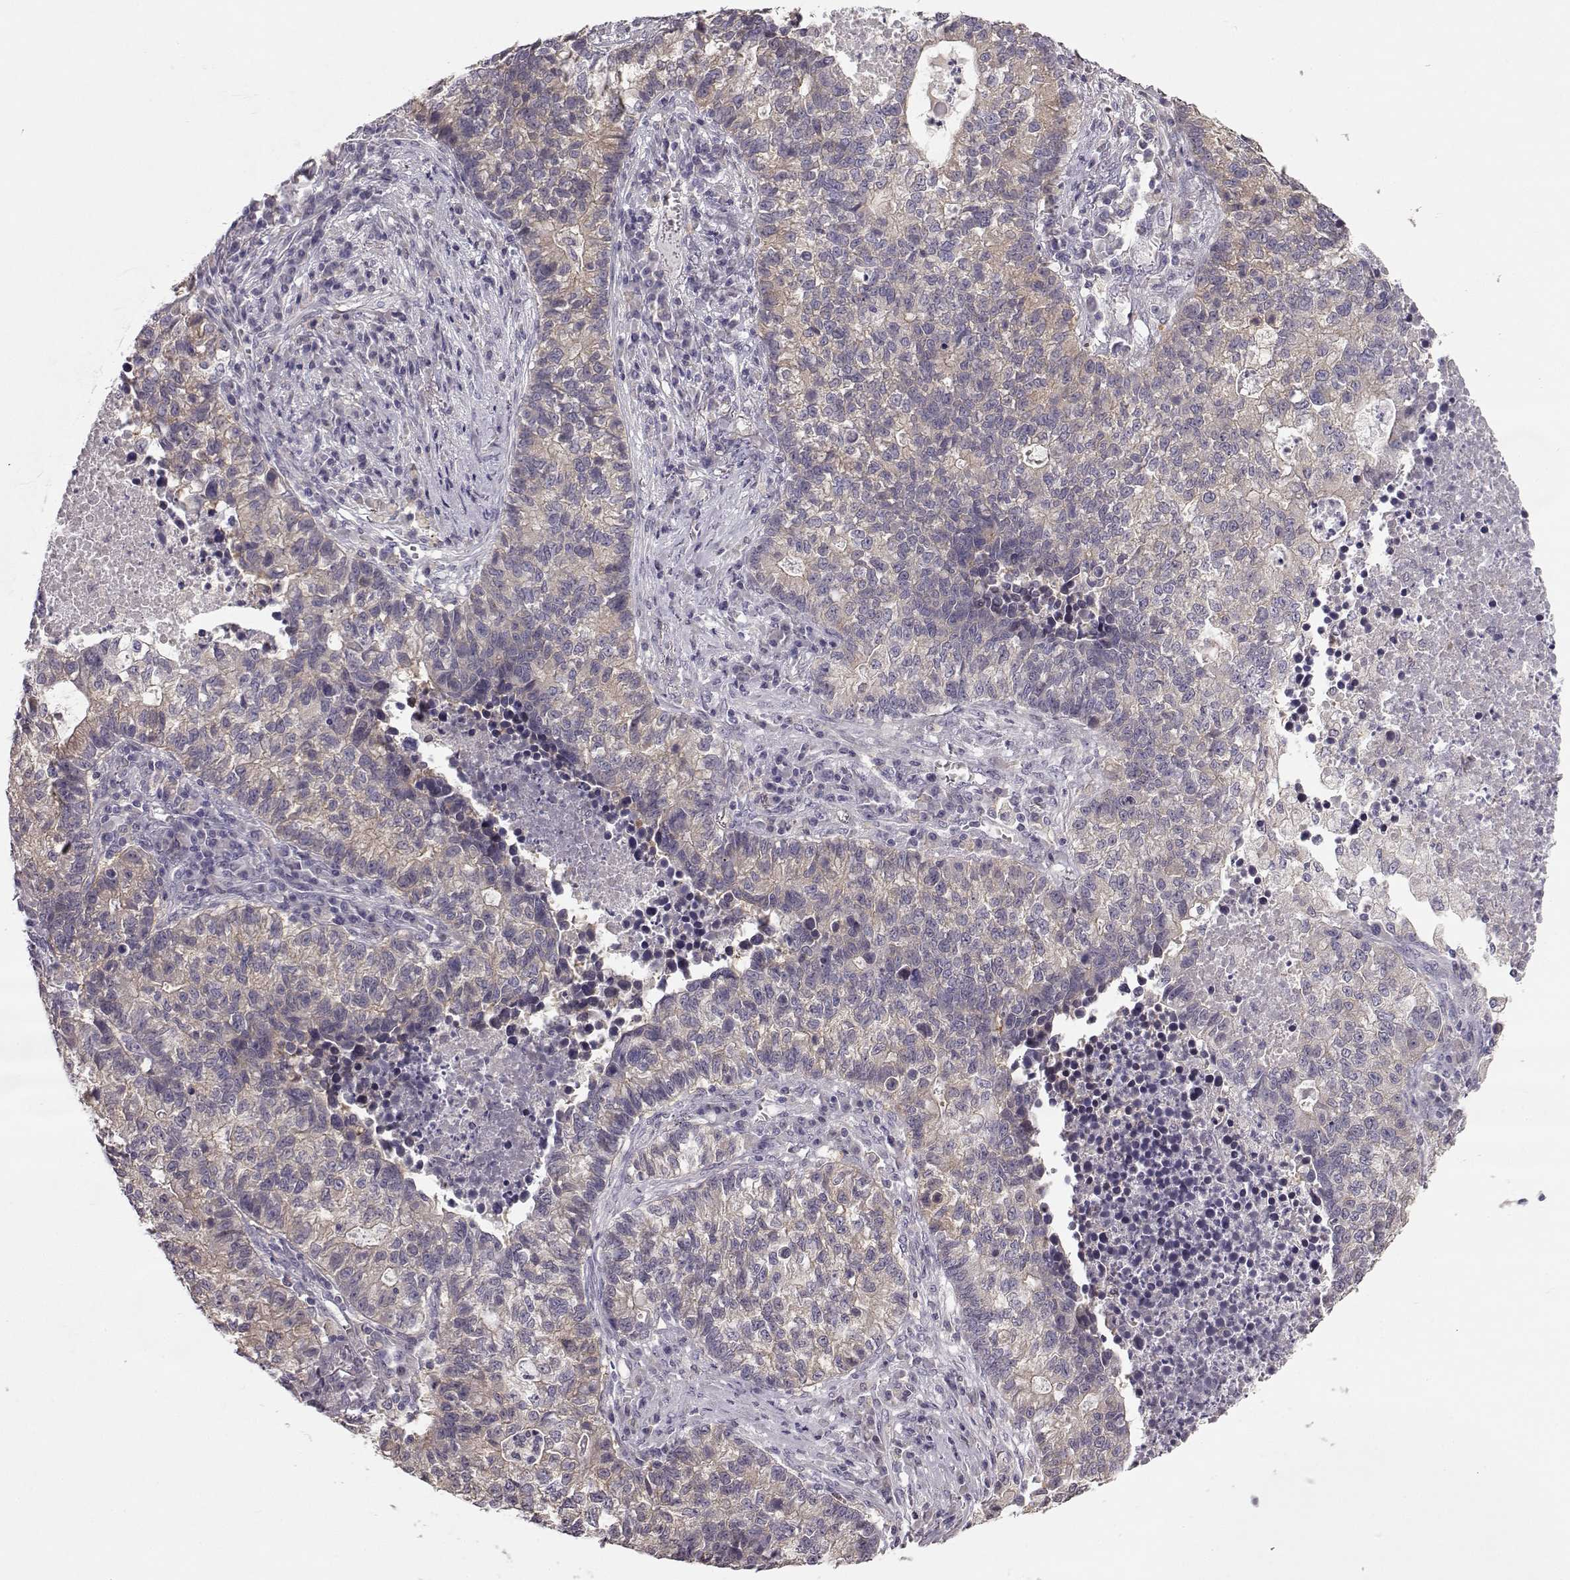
{"staining": {"intensity": "weak", "quantity": "25%-75%", "location": "cytoplasmic/membranous"}, "tissue": "lung cancer", "cell_type": "Tumor cells", "image_type": "cancer", "snomed": [{"axis": "morphology", "description": "Adenocarcinoma, NOS"}, {"axis": "topography", "description": "Lung"}], "caption": "Immunohistochemistry histopathology image of lung cancer (adenocarcinoma) stained for a protein (brown), which demonstrates low levels of weak cytoplasmic/membranous positivity in approximately 25%-75% of tumor cells.", "gene": "GPR50", "patient": {"sex": "male", "age": 57}}